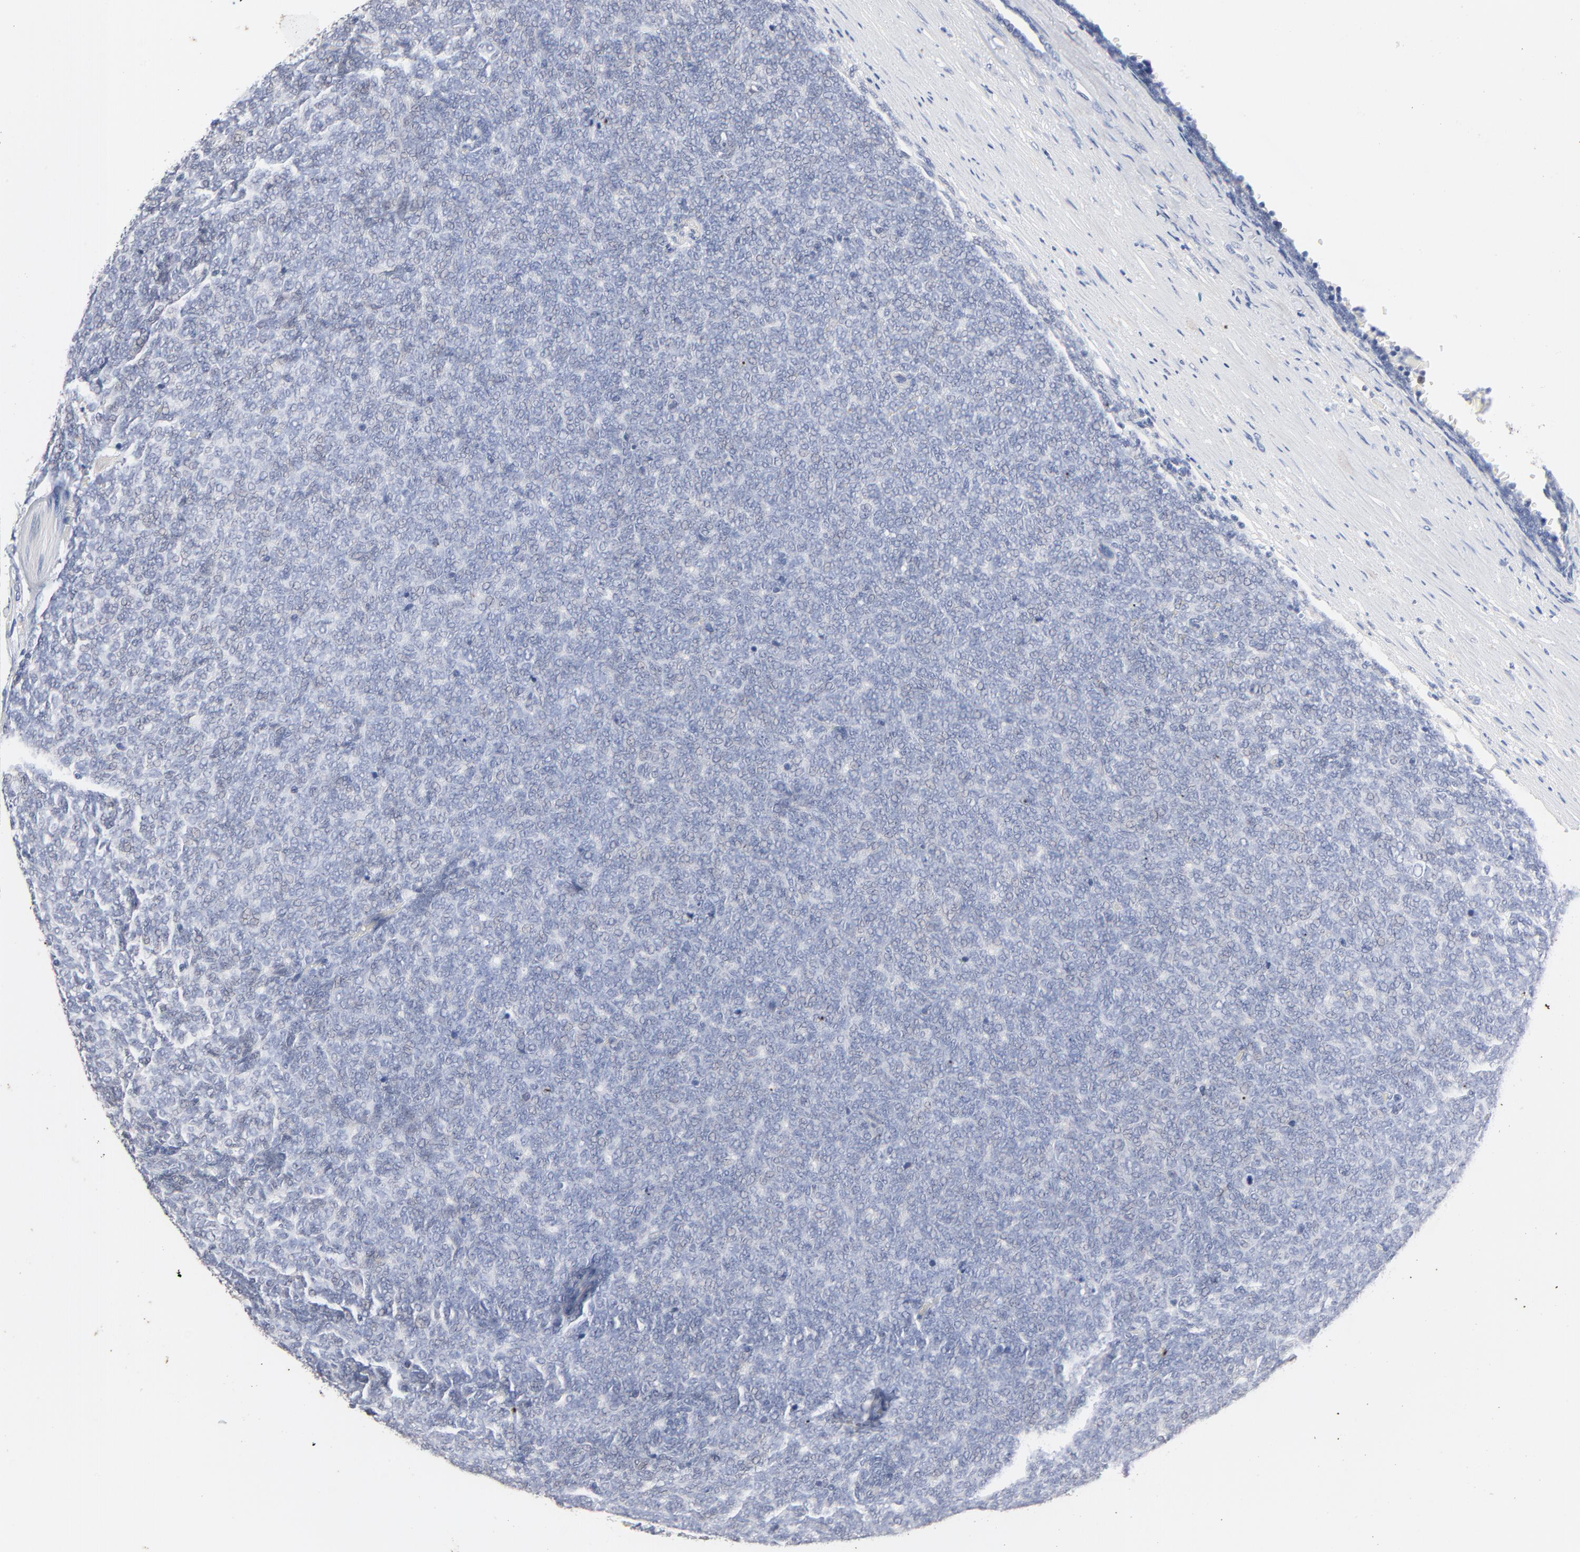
{"staining": {"intensity": "negative", "quantity": "none", "location": "none"}, "tissue": "renal cancer", "cell_type": "Tumor cells", "image_type": "cancer", "snomed": [{"axis": "morphology", "description": "Neoplasm, malignant, NOS"}, {"axis": "topography", "description": "Kidney"}], "caption": "This is a photomicrograph of IHC staining of renal cancer (neoplasm (malignant)), which shows no expression in tumor cells.", "gene": "AADAC", "patient": {"sex": "male", "age": 28}}